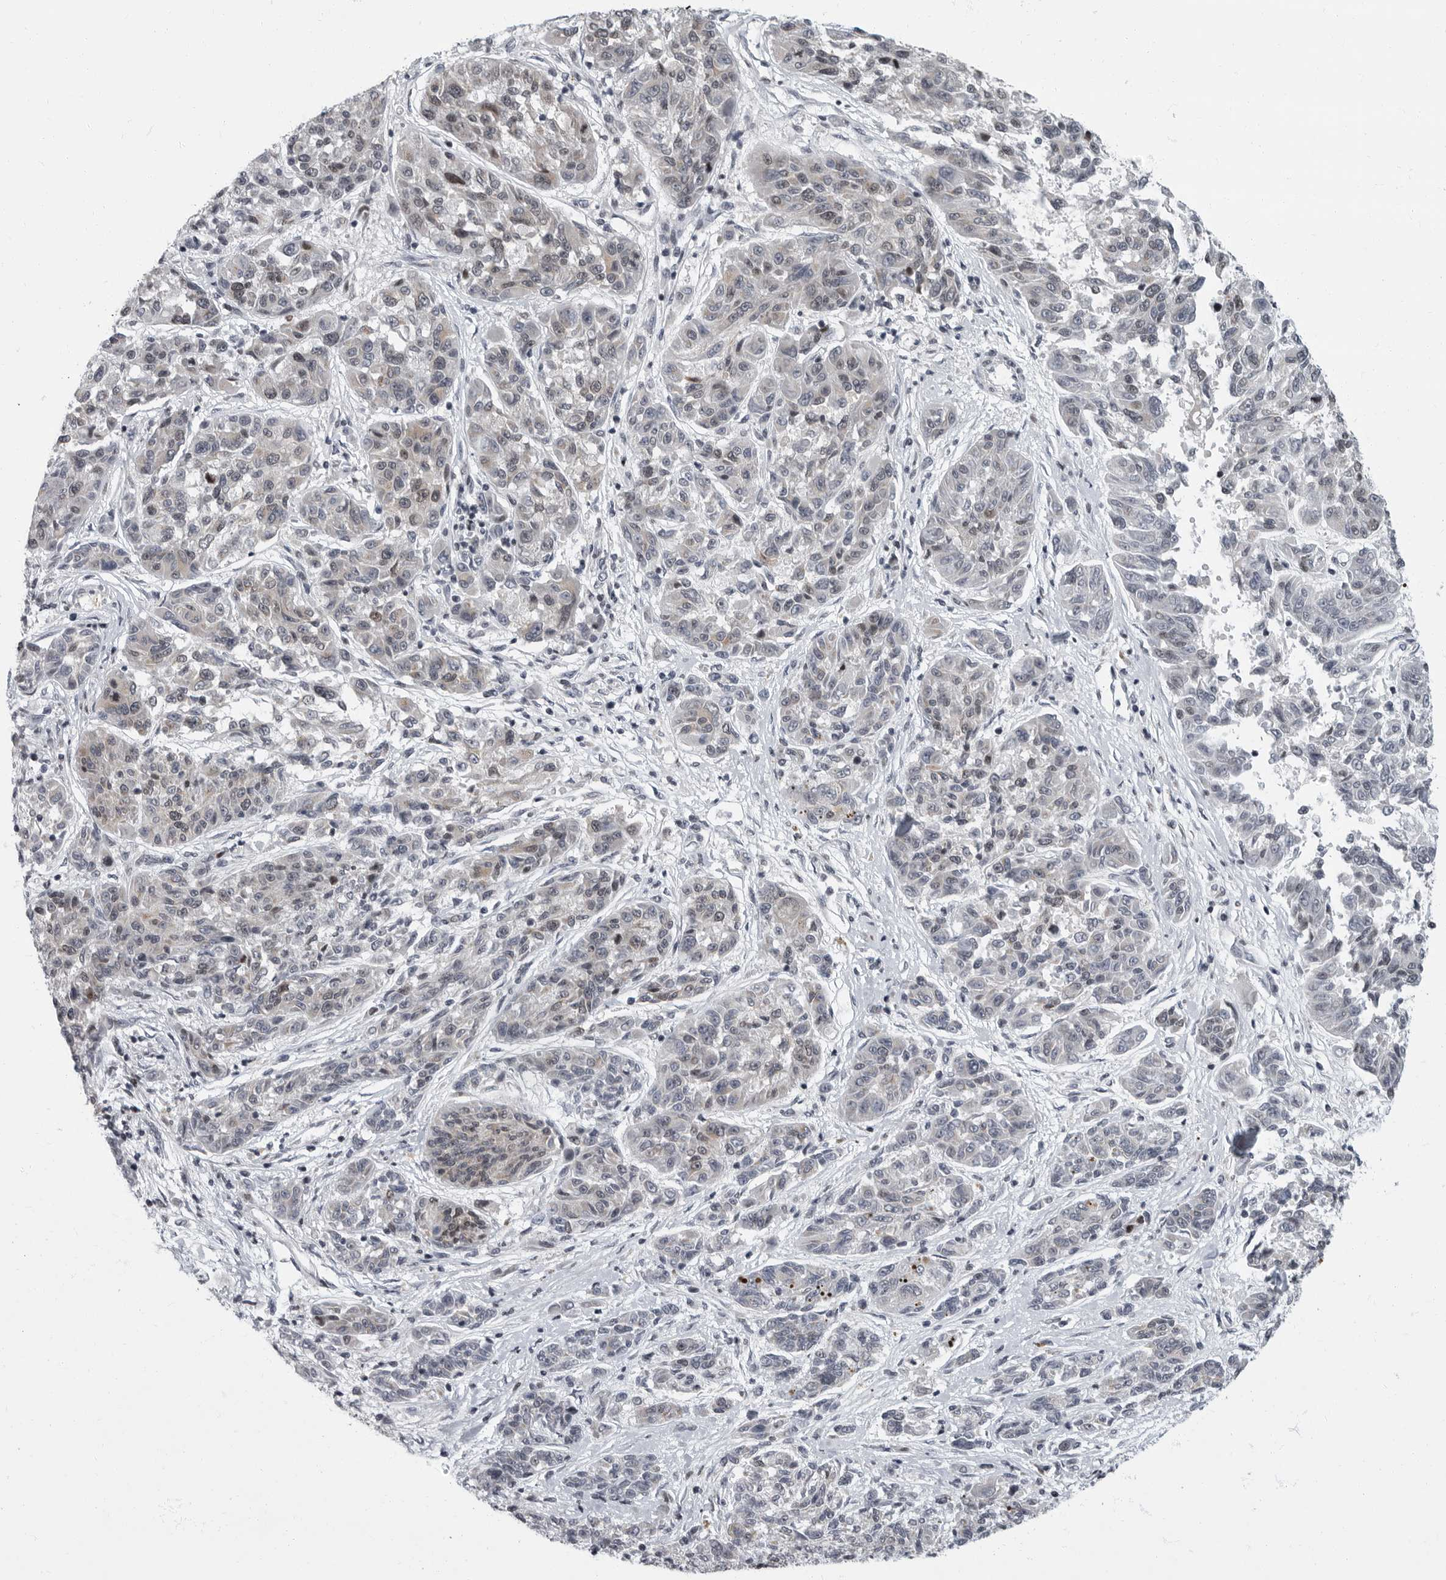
{"staining": {"intensity": "negative", "quantity": "none", "location": "none"}, "tissue": "melanoma", "cell_type": "Tumor cells", "image_type": "cancer", "snomed": [{"axis": "morphology", "description": "Malignant melanoma, NOS"}, {"axis": "topography", "description": "Skin"}], "caption": "An immunohistochemistry photomicrograph of malignant melanoma is shown. There is no staining in tumor cells of malignant melanoma.", "gene": "EVI5", "patient": {"sex": "male", "age": 53}}